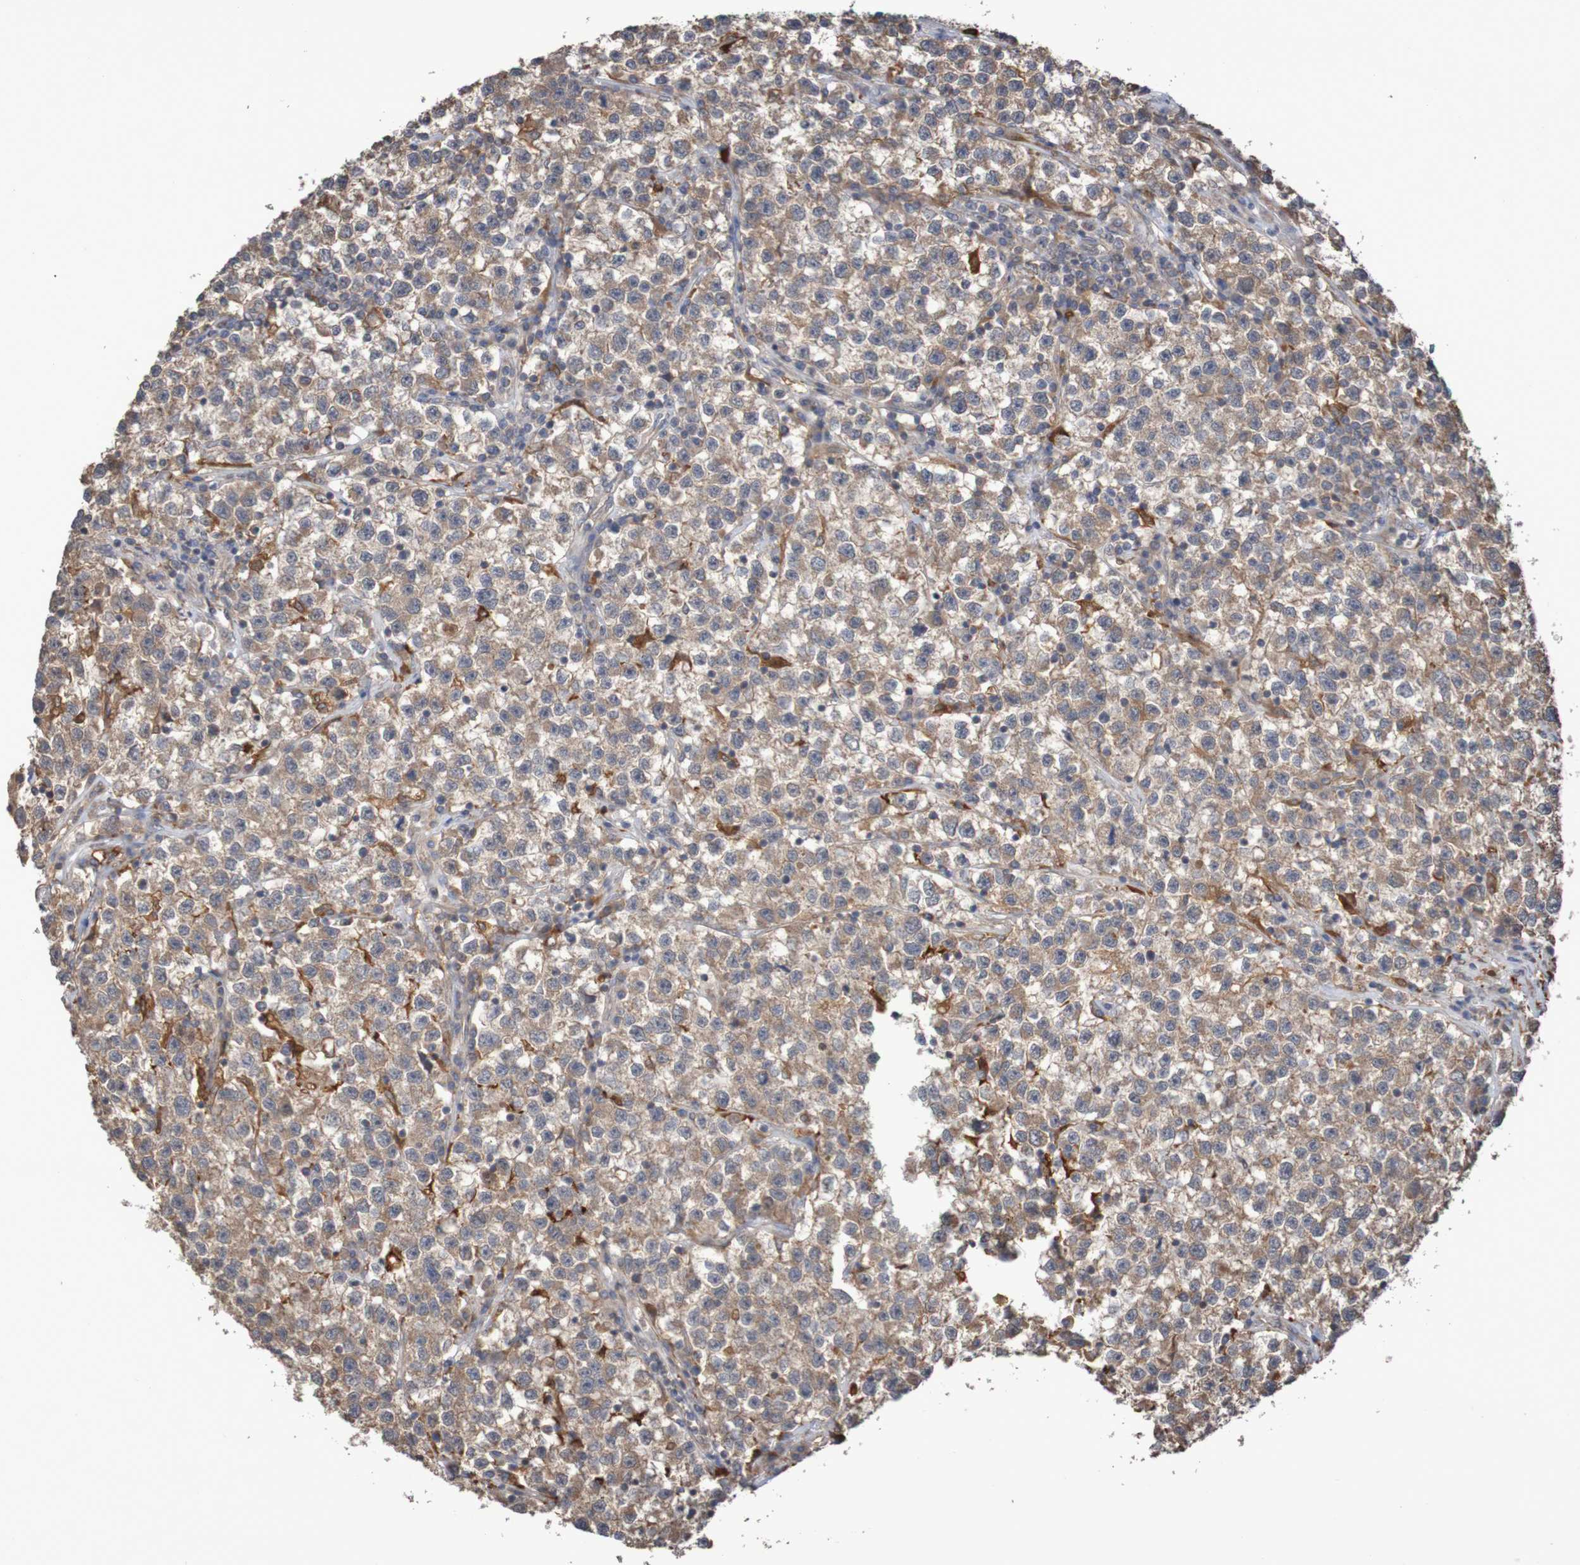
{"staining": {"intensity": "moderate", "quantity": ">75%", "location": "cytoplasmic/membranous"}, "tissue": "testis cancer", "cell_type": "Tumor cells", "image_type": "cancer", "snomed": [{"axis": "morphology", "description": "Seminoma, NOS"}, {"axis": "topography", "description": "Testis"}], "caption": "Human seminoma (testis) stained with a brown dye exhibits moderate cytoplasmic/membranous positive expression in approximately >75% of tumor cells.", "gene": "PHYH", "patient": {"sex": "male", "age": 22}}